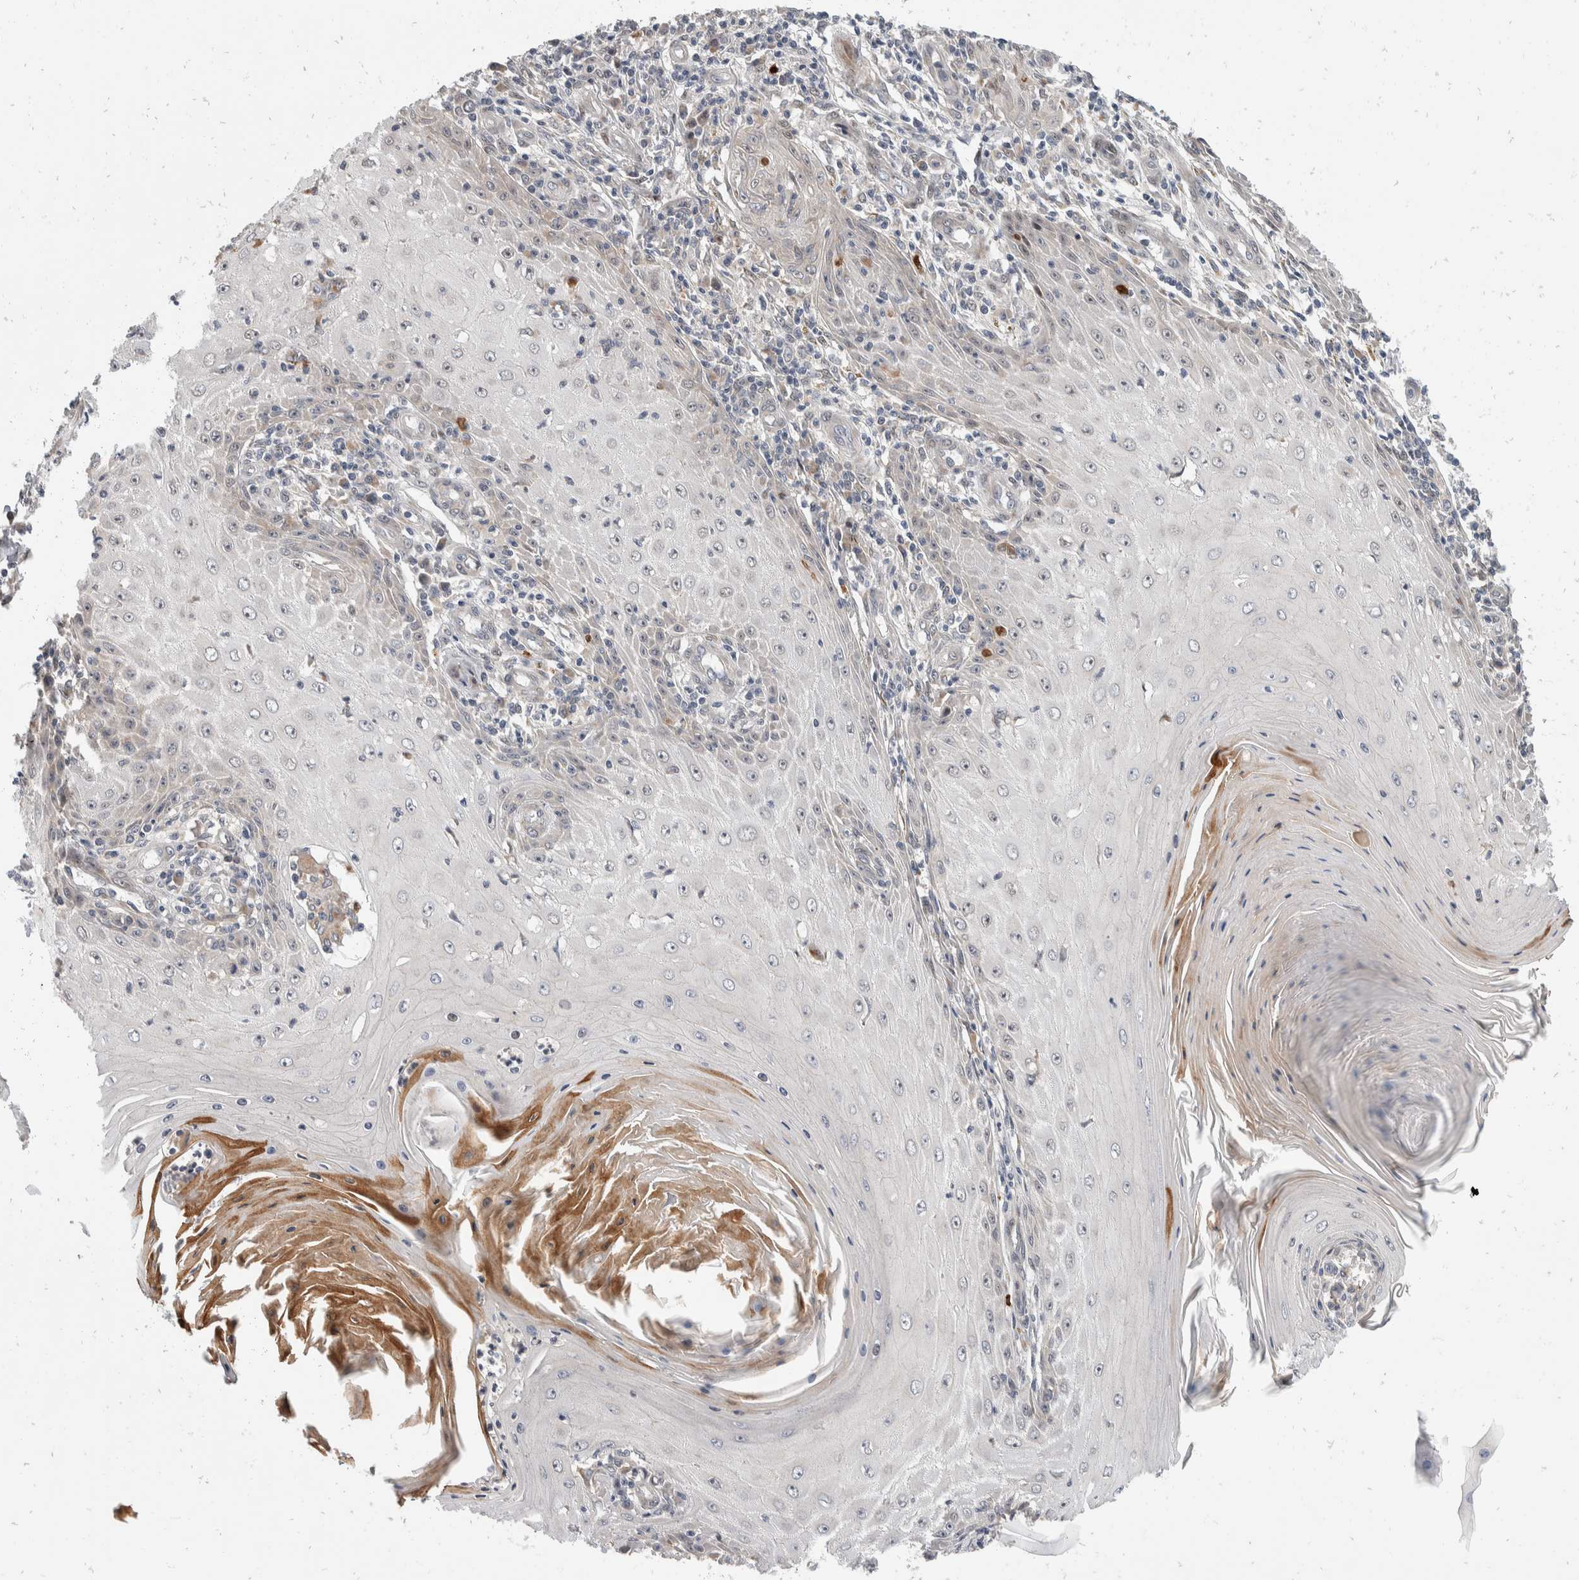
{"staining": {"intensity": "negative", "quantity": "none", "location": "none"}, "tissue": "skin cancer", "cell_type": "Tumor cells", "image_type": "cancer", "snomed": [{"axis": "morphology", "description": "Squamous cell carcinoma, NOS"}, {"axis": "topography", "description": "Skin"}], "caption": "Immunohistochemical staining of squamous cell carcinoma (skin) reveals no significant staining in tumor cells.", "gene": "ZNF703", "patient": {"sex": "female", "age": 73}}